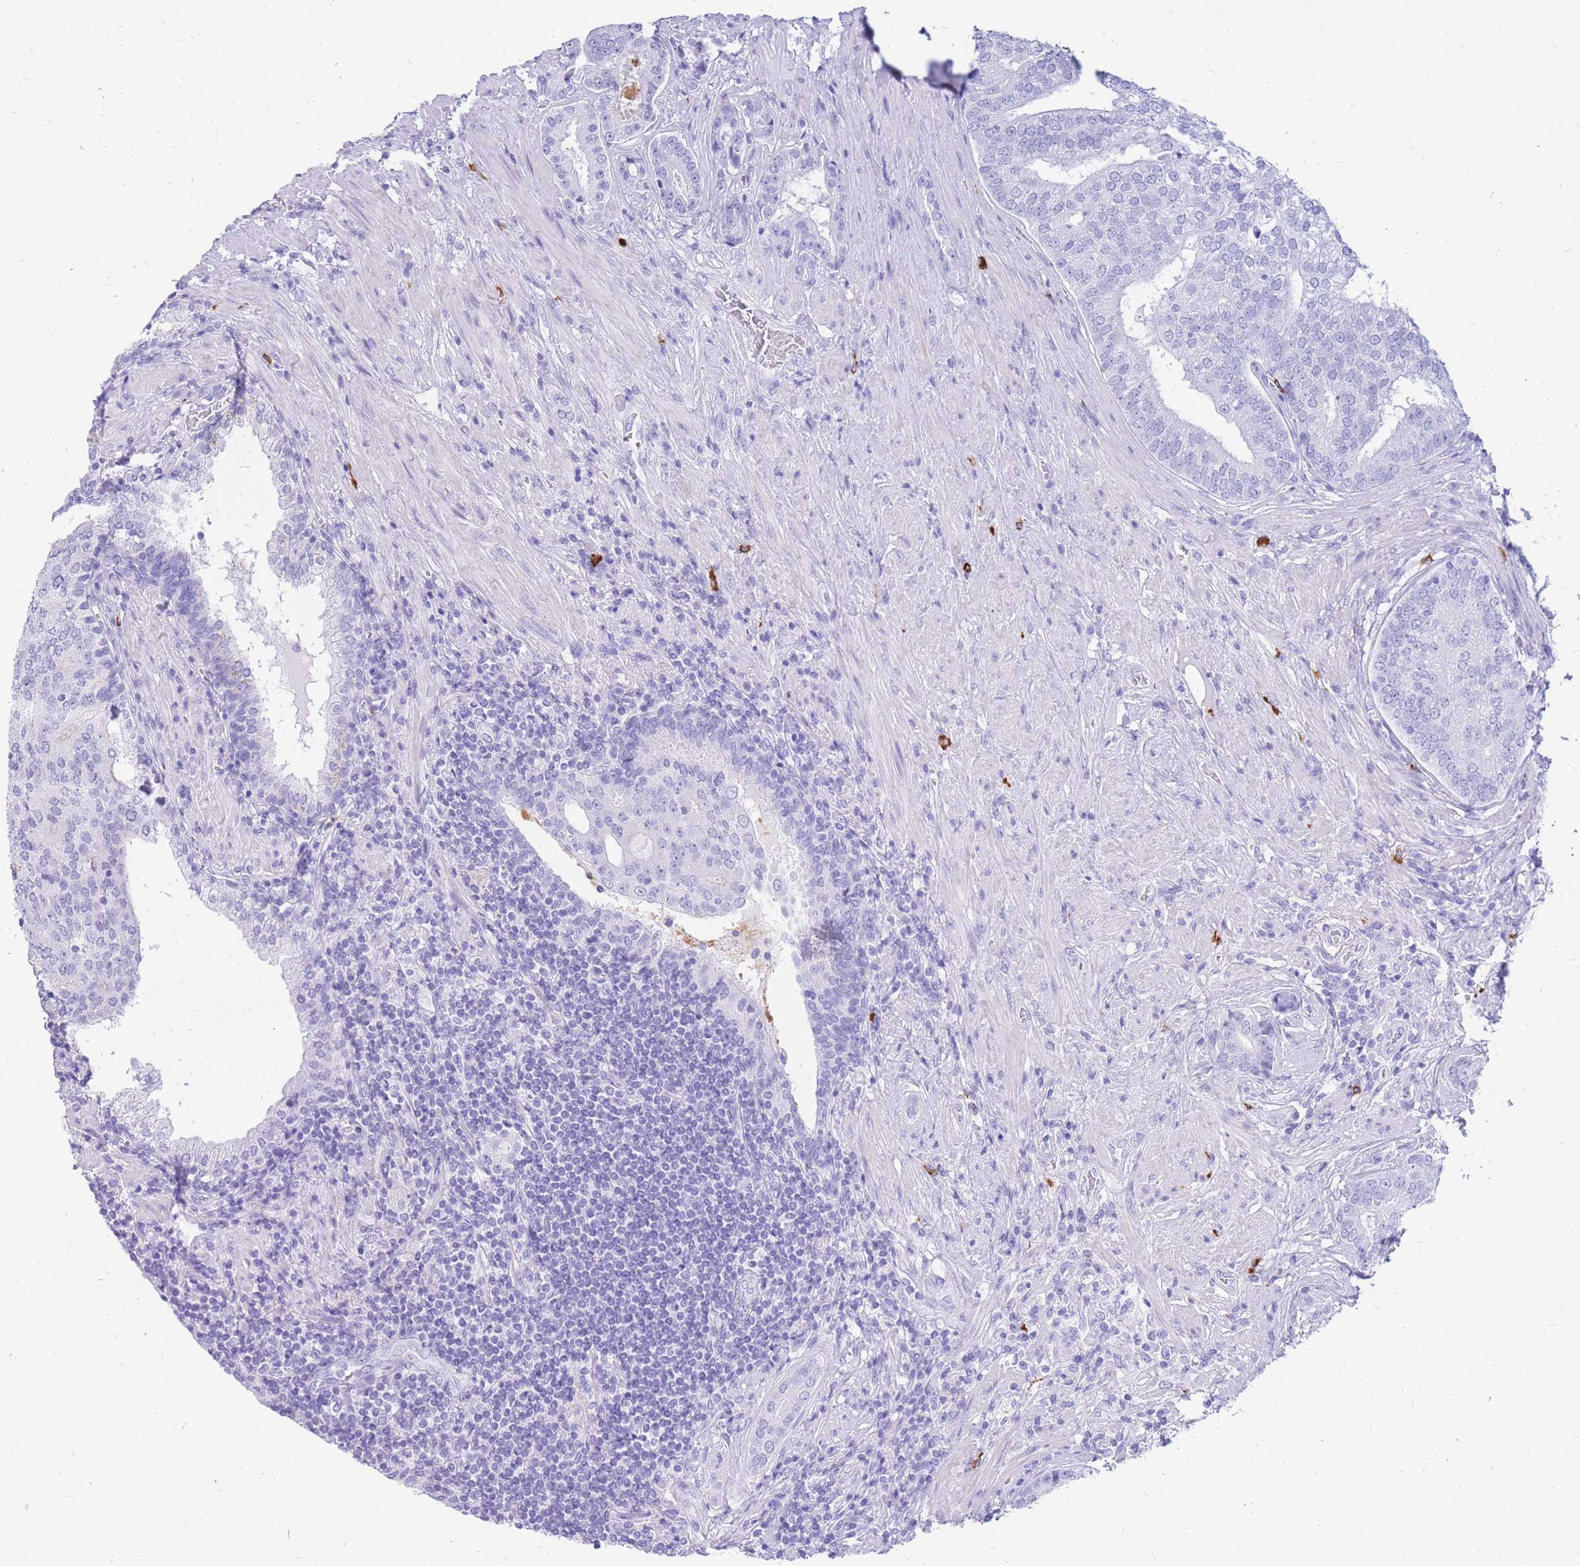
{"staining": {"intensity": "negative", "quantity": "none", "location": "none"}, "tissue": "prostate cancer", "cell_type": "Tumor cells", "image_type": "cancer", "snomed": [{"axis": "morphology", "description": "Adenocarcinoma, High grade"}, {"axis": "topography", "description": "Prostate"}], "caption": "Immunohistochemical staining of prostate adenocarcinoma (high-grade) displays no significant positivity in tumor cells.", "gene": "HERC1", "patient": {"sex": "male", "age": 55}}